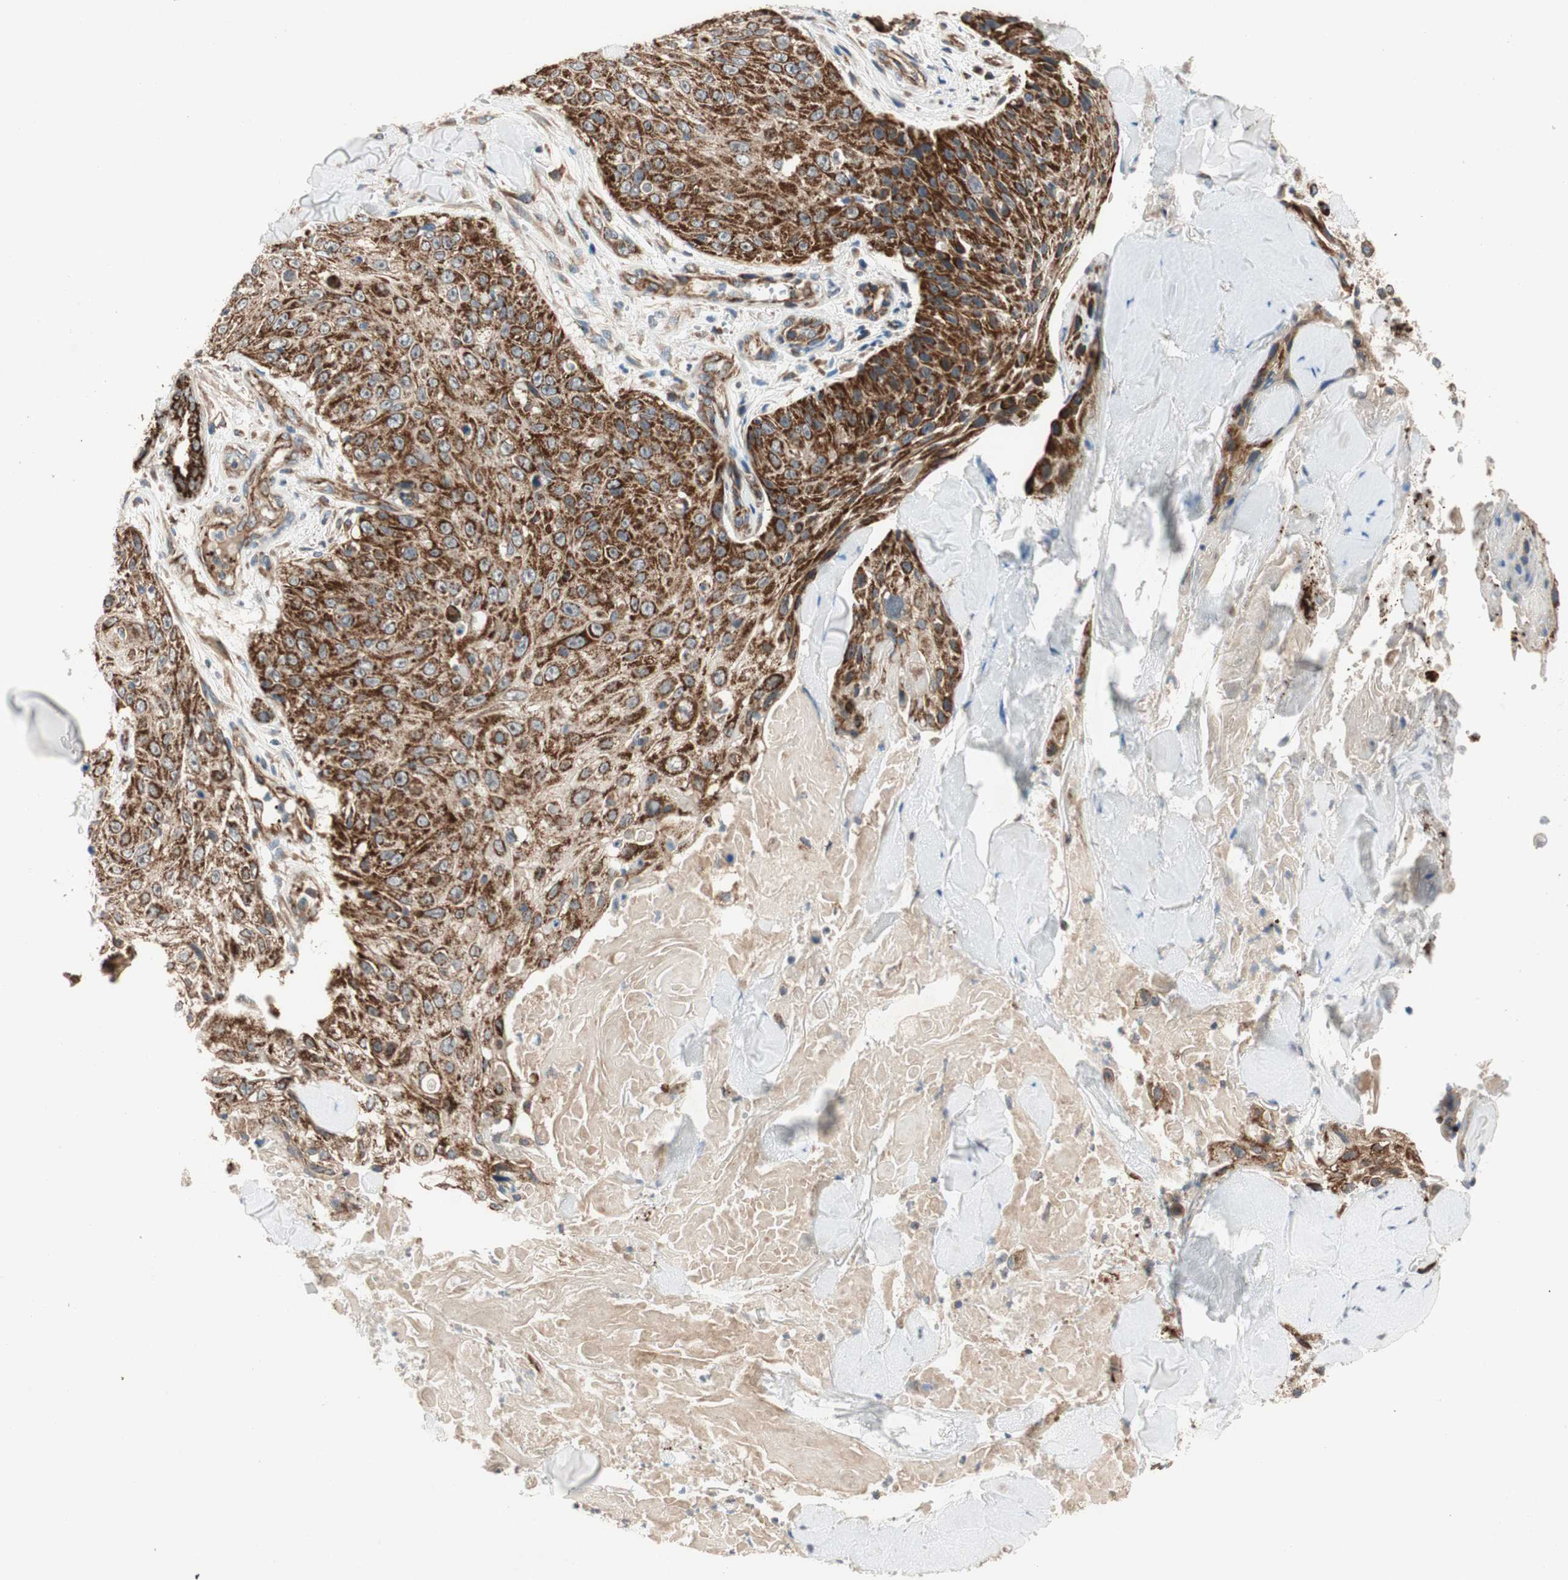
{"staining": {"intensity": "strong", "quantity": ">75%", "location": "cytoplasmic/membranous"}, "tissue": "skin cancer", "cell_type": "Tumor cells", "image_type": "cancer", "snomed": [{"axis": "morphology", "description": "Squamous cell carcinoma, NOS"}, {"axis": "topography", "description": "Skin"}], "caption": "Strong cytoplasmic/membranous positivity is identified in about >75% of tumor cells in skin cancer (squamous cell carcinoma). Nuclei are stained in blue.", "gene": "AKAP1", "patient": {"sex": "male", "age": 86}}